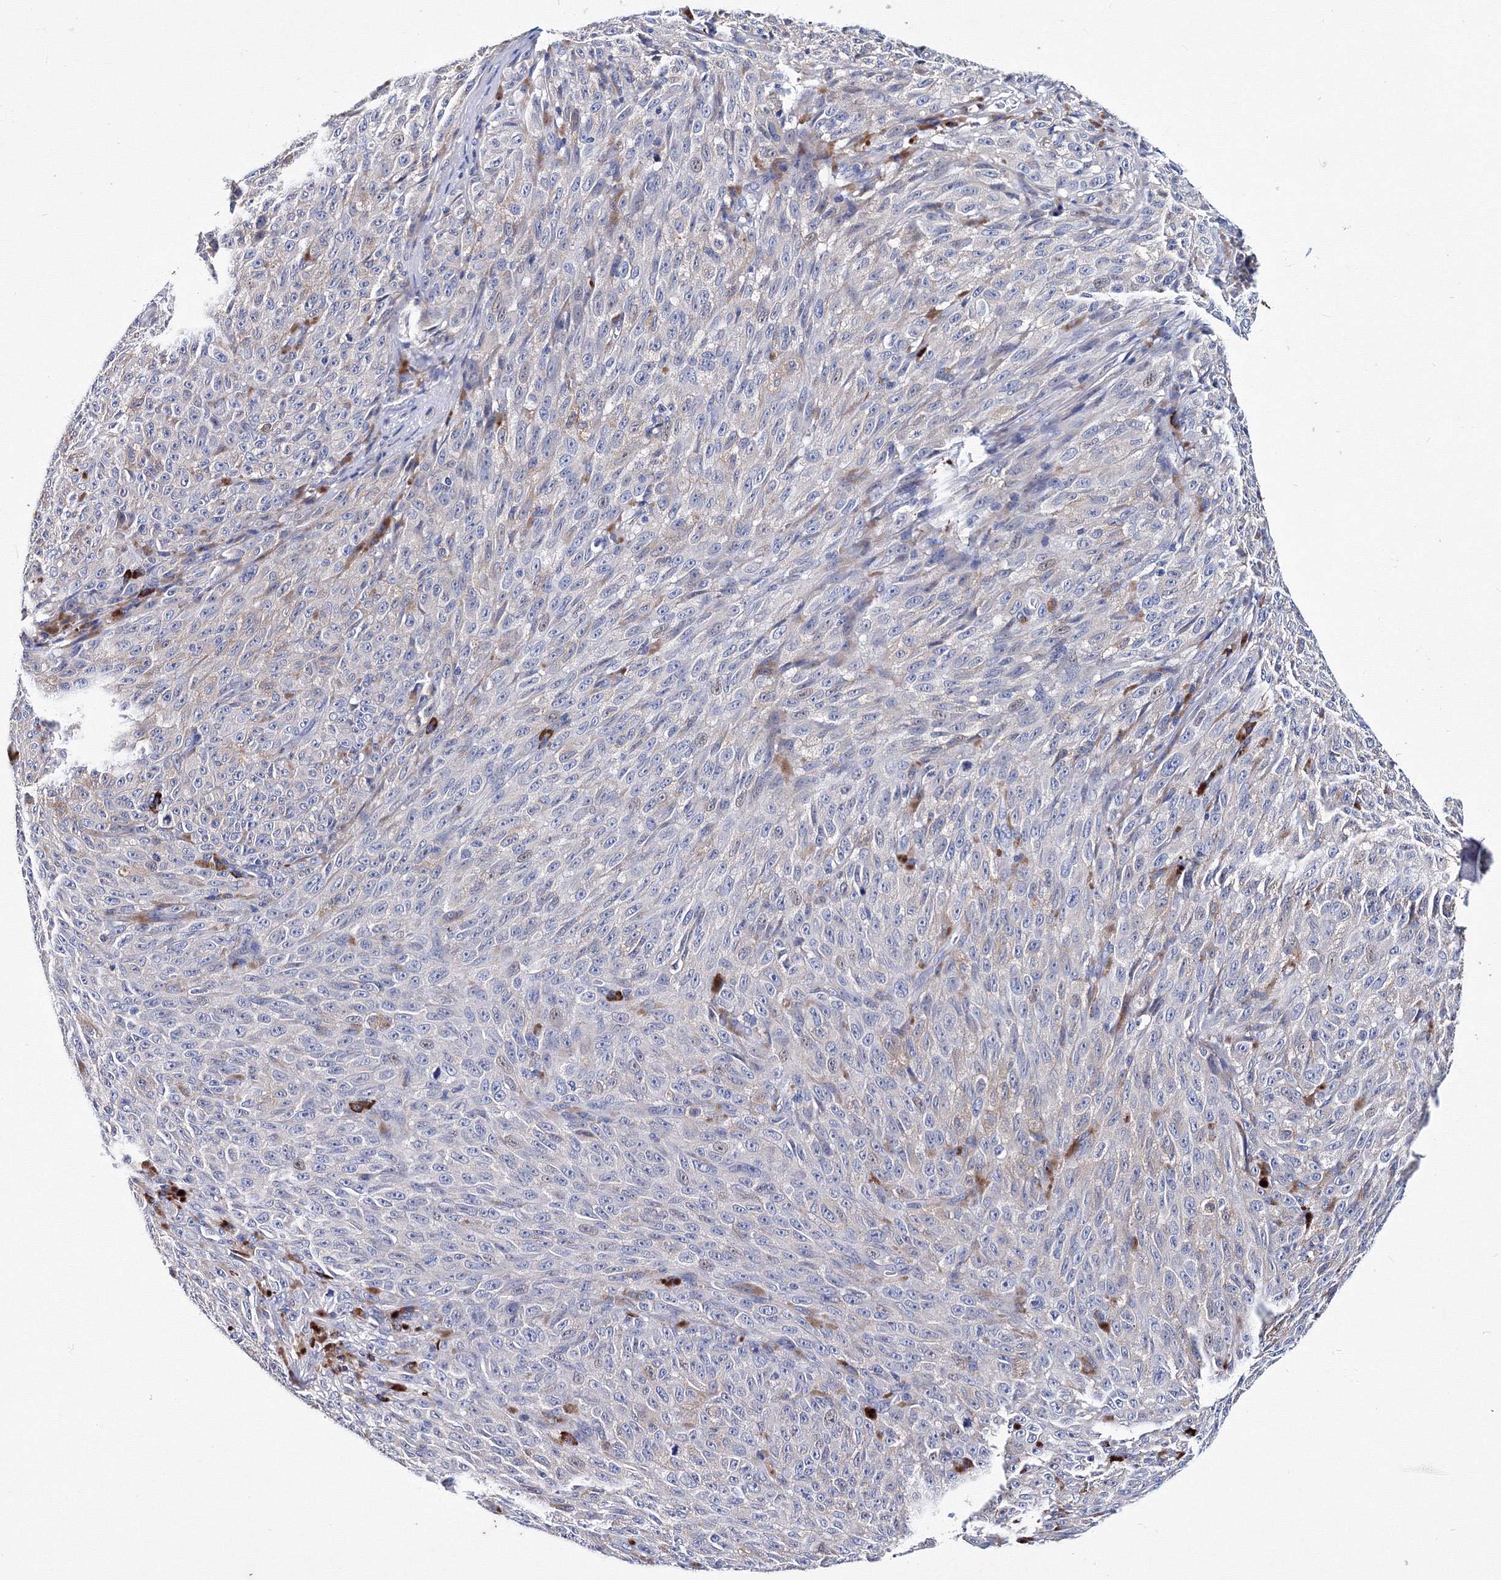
{"staining": {"intensity": "negative", "quantity": "none", "location": "none"}, "tissue": "melanoma", "cell_type": "Tumor cells", "image_type": "cancer", "snomed": [{"axis": "morphology", "description": "Malignant melanoma, NOS"}, {"axis": "topography", "description": "Skin"}], "caption": "IHC photomicrograph of malignant melanoma stained for a protein (brown), which exhibits no positivity in tumor cells. (DAB (3,3'-diaminobenzidine) immunohistochemistry, high magnification).", "gene": "TRPM2", "patient": {"sex": "female", "age": 82}}